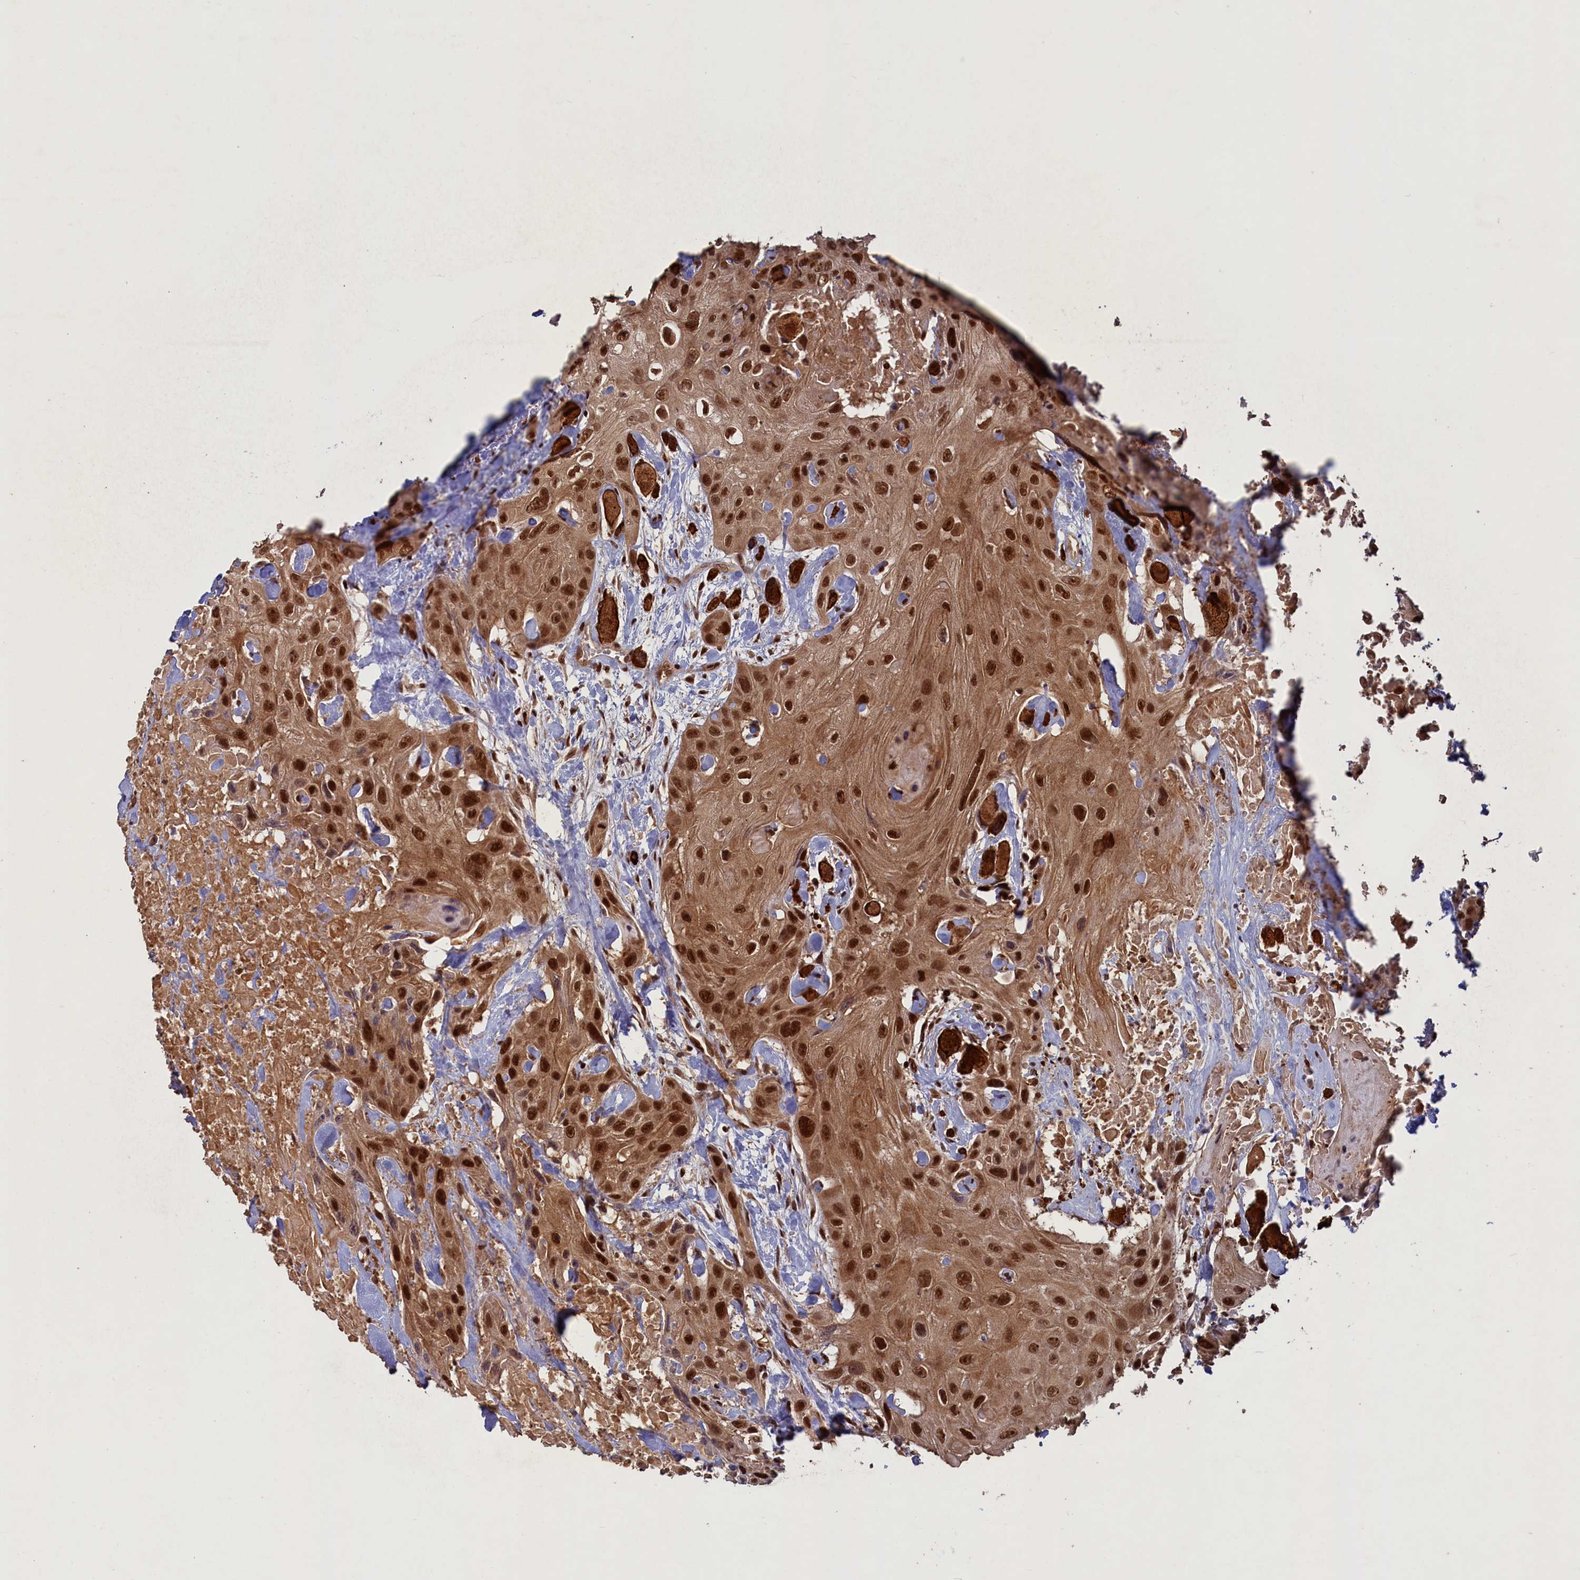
{"staining": {"intensity": "strong", "quantity": ">75%", "location": "cytoplasmic/membranous,nuclear"}, "tissue": "head and neck cancer", "cell_type": "Tumor cells", "image_type": "cancer", "snomed": [{"axis": "morphology", "description": "Squamous cell carcinoma, NOS"}, {"axis": "topography", "description": "Head-Neck"}], "caption": "Immunohistochemical staining of squamous cell carcinoma (head and neck) reveals high levels of strong cytoplasmic/membranous and nuclear protein expression in approximately >75% of tumor cells.", "gene": "NAE1", "patient": {"sex": "male", "age": 81}}